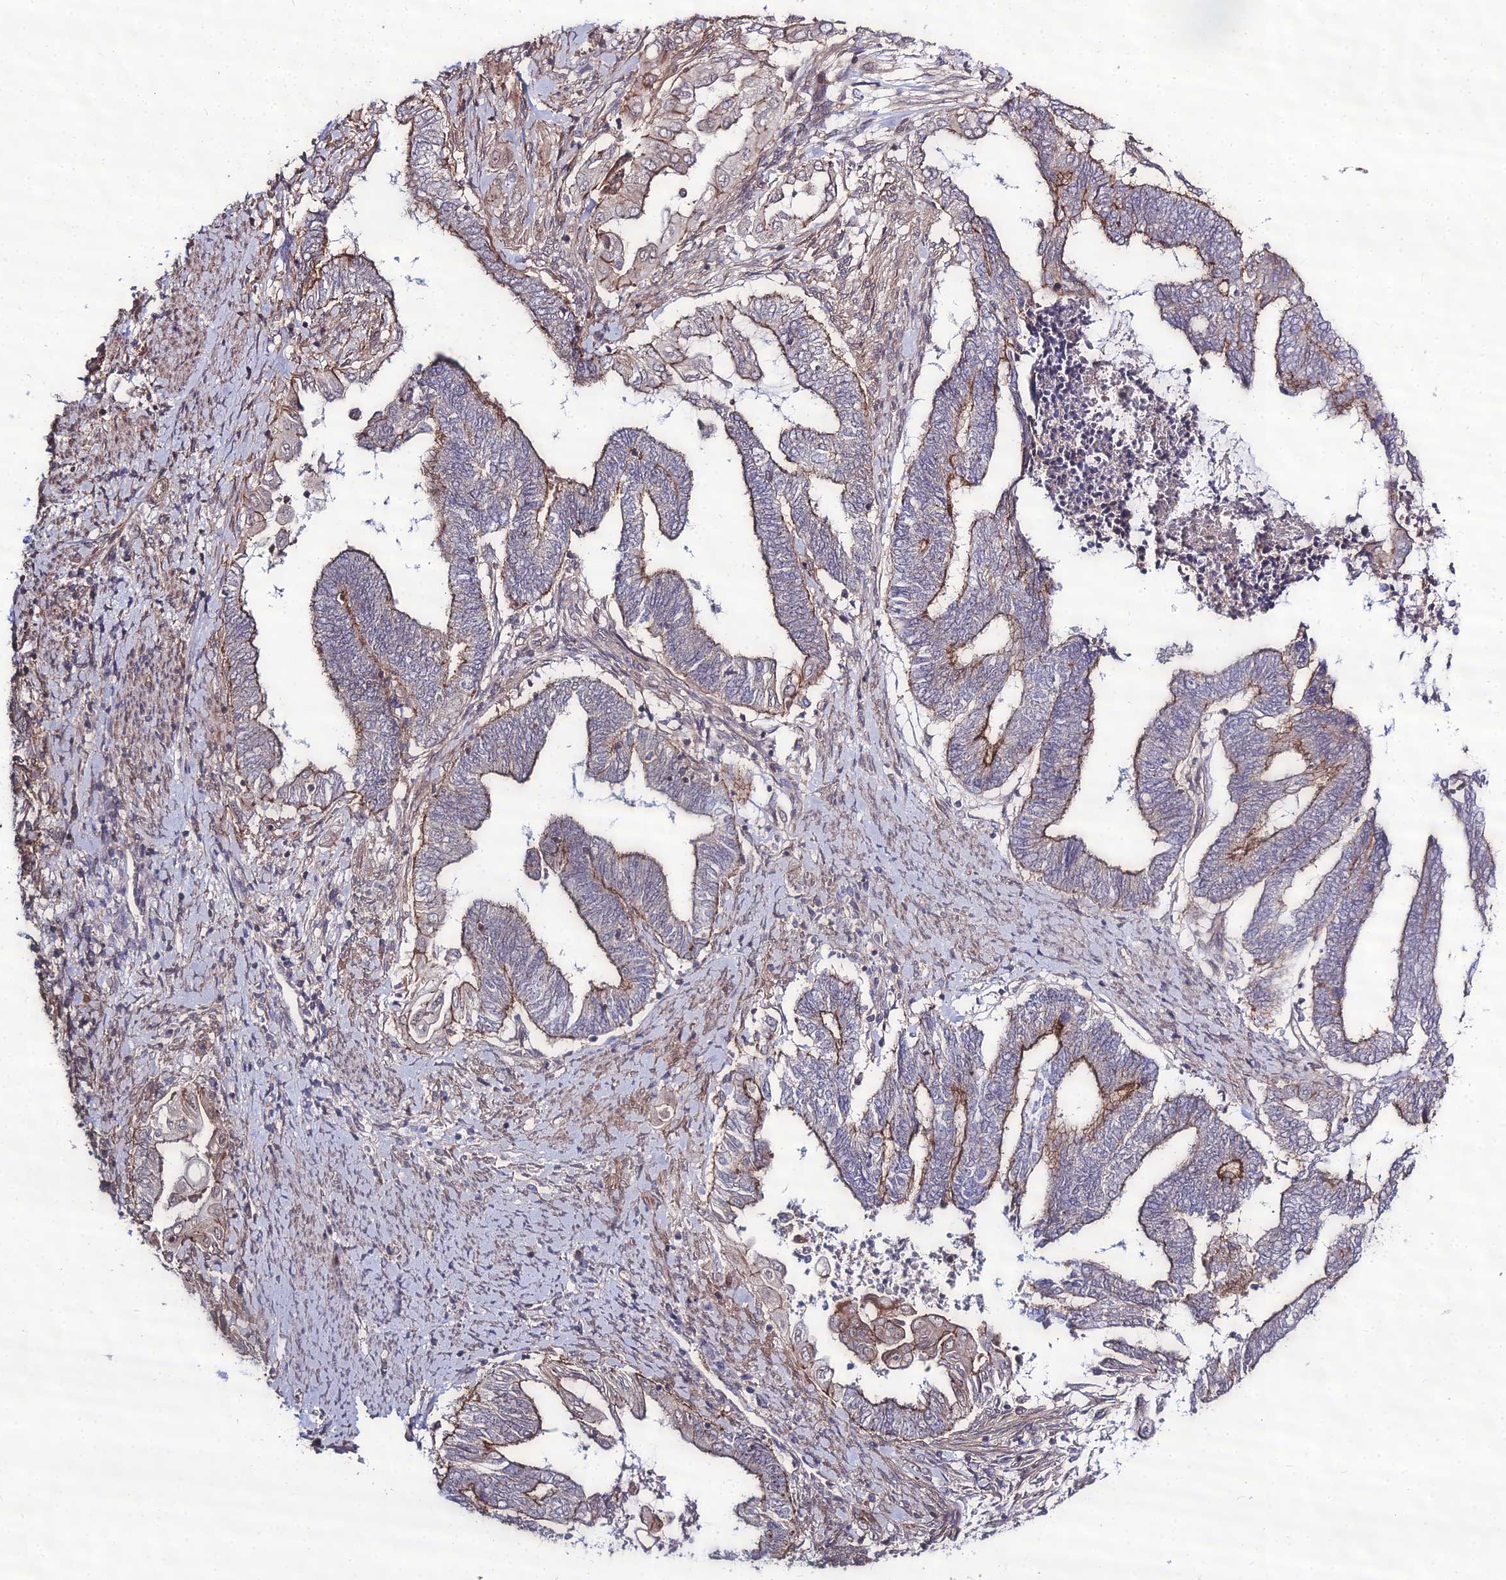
{"staining": {"intensity": "moderate", "quantity": "25%-75%", "location": "cytoplasmic/membranous"}, "tissue": "endometrial cancer", "cell_type": "Tumor cells", "image_type": "cancer", "snomed": [{"axis": "morphology", "description": "Adenocarcinoma, NOS"}, {"axis": "topography", "description": "Uterus"}, {"axis": "topography", "description": "Endometrium"}], "caption": "Endometrial cancer (adenocarcinoma) stained with a protein marker shows moderate staining in tumor cells.", "gene": "TSPYL2", "patient": {"sex": "female", "age": 70}}